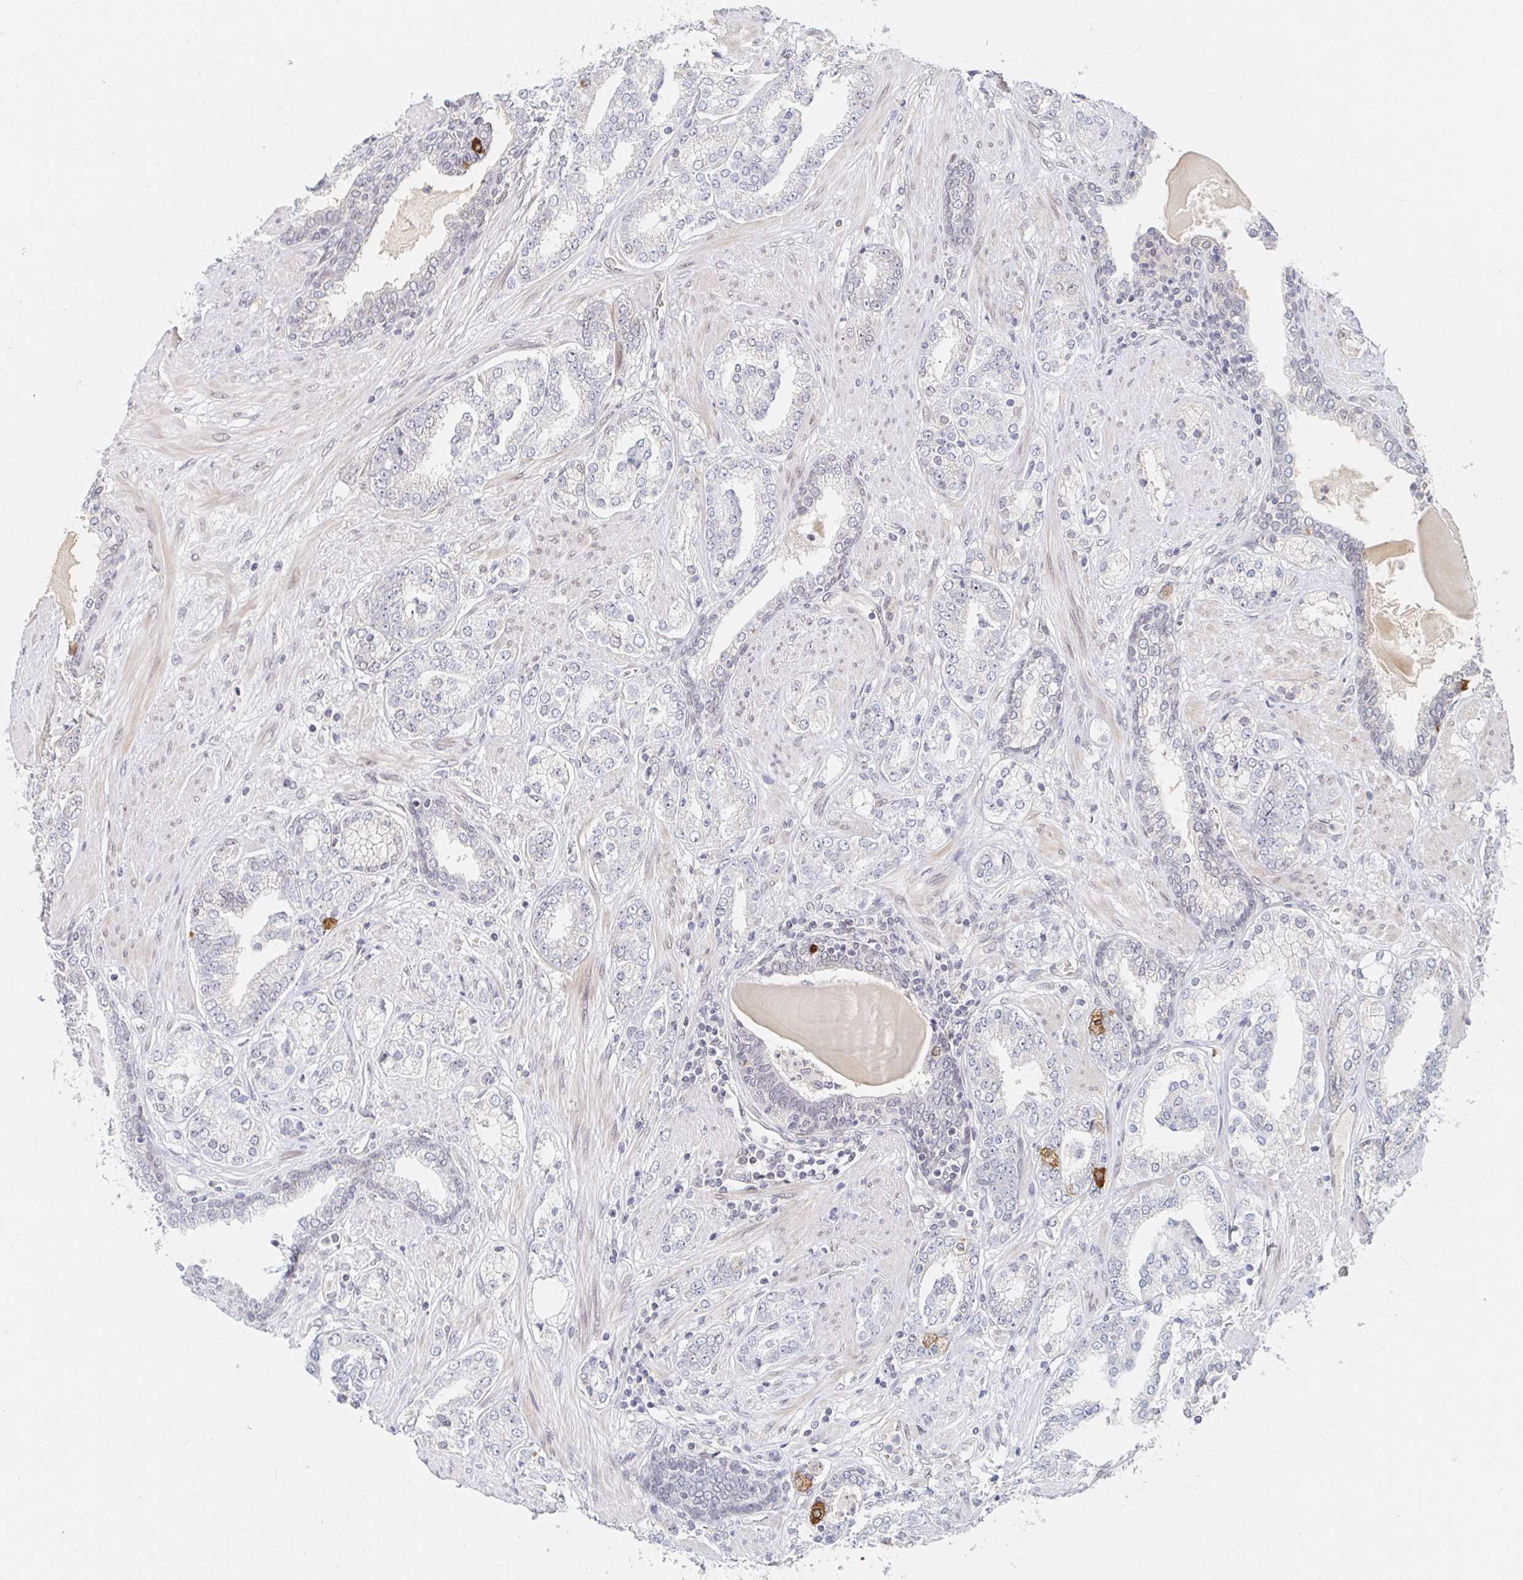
{"staining": {"intensity": "negative", "quantity": "none", "location": "none"}, "tissue": "prostate cancer", "cell_type": "Tumor cells", "image_type": "cancer", "snomed": [{"axis": "morphology", "description": "Adenocarcinoma, High grade"}, {"axis": "topography", "description": "Prostate"}], "caption": "This is an immunohistochemistry (IHC) image of human prostate cancer (adenocarcinoma (high-grade)). There is no expression in tumor cells.", "gene": "CHD2", "patient": {"sex": "male", "age": 62}}